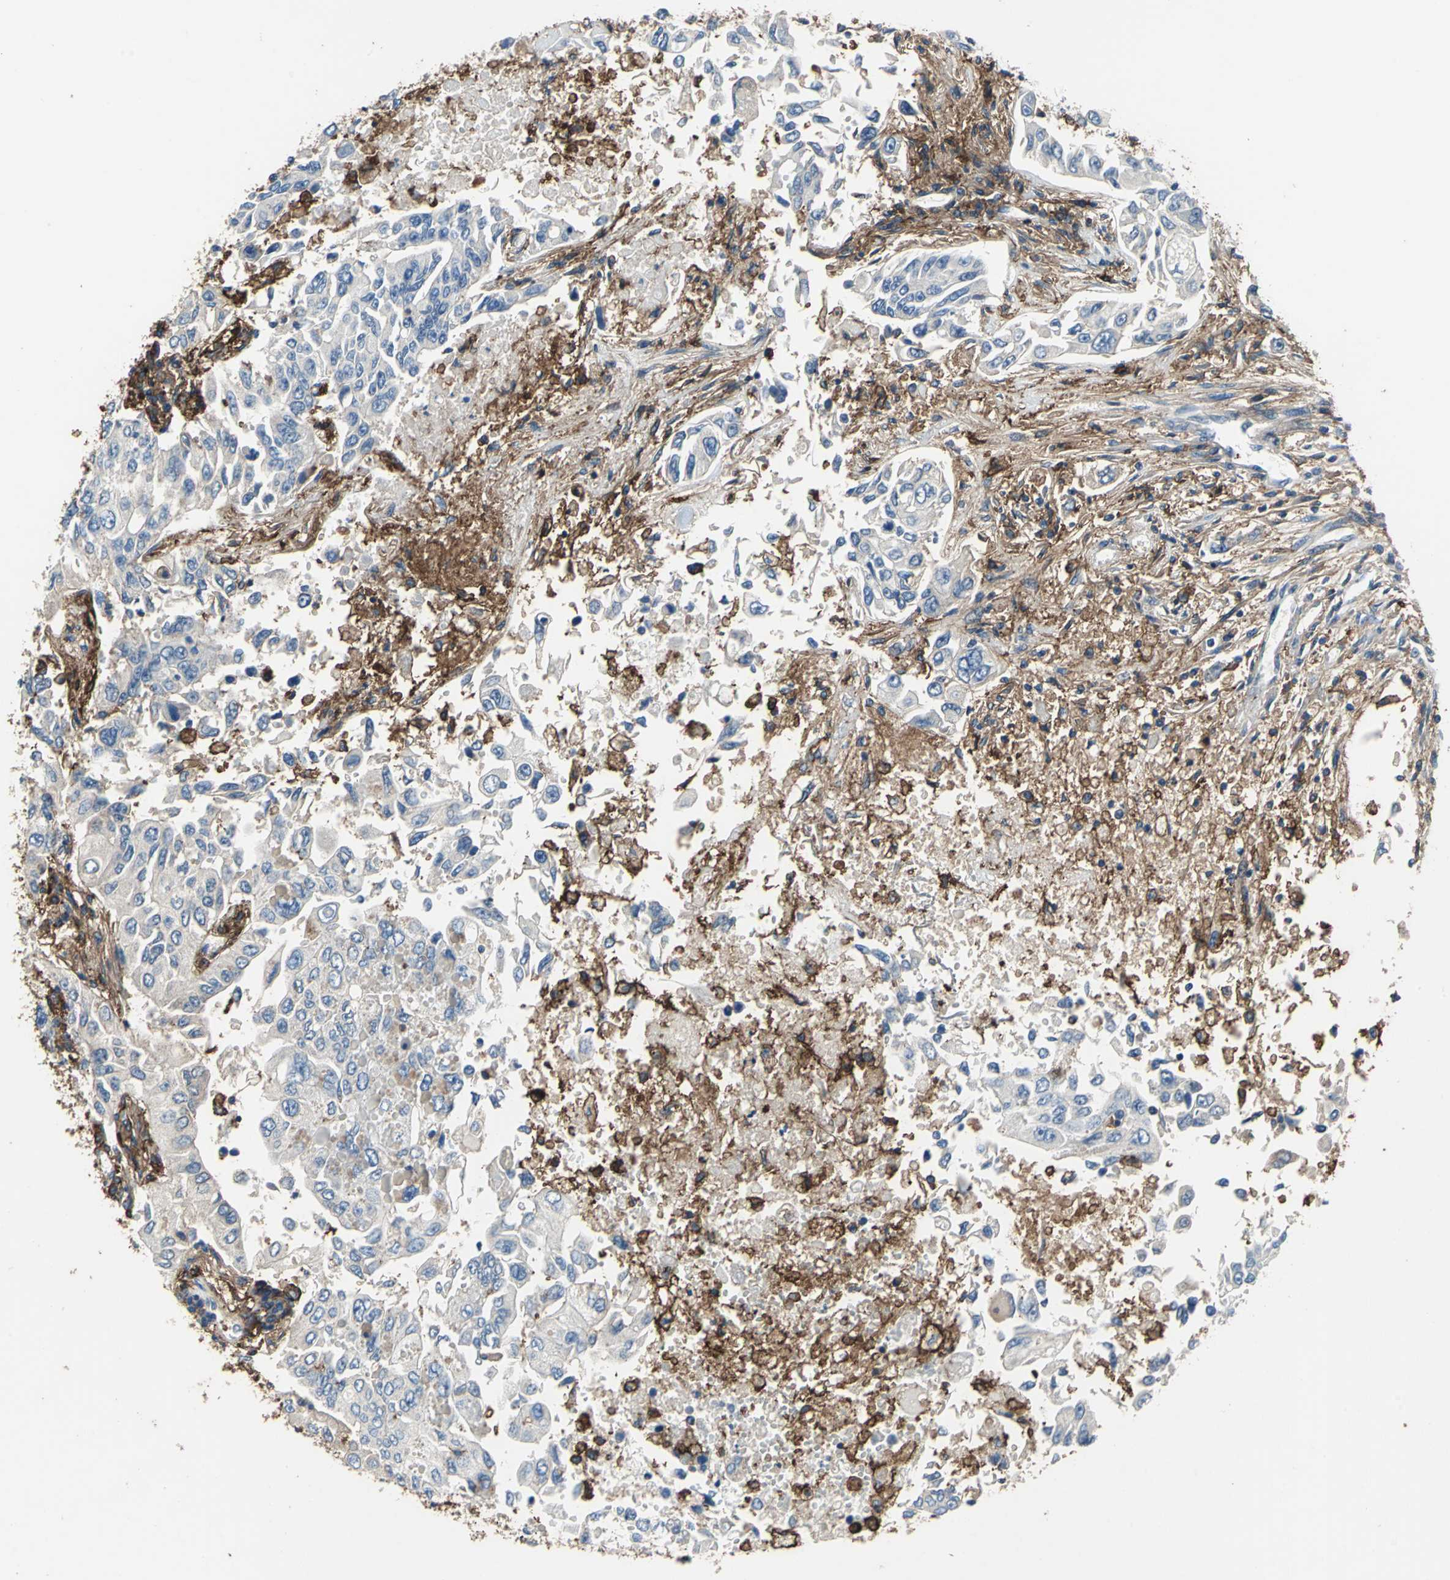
{"staining": {"intensity": "negative", "quantity": "none", "location": "none"}, "tissue": "lung cancer", "cell_type": "Tumor cells", "image_type": "cancer", "snomed": [{"axis": "morphology", "description": "Adenocarcinoma, NOS"}, {"axis": "topography", "description": "Lung"}], "caption": "Lung cancer stained for a protein using immunohistochemistry displays no expression tumor cells.", "gene": "CD44", "patient": {"sex": "male", "age": 84}}